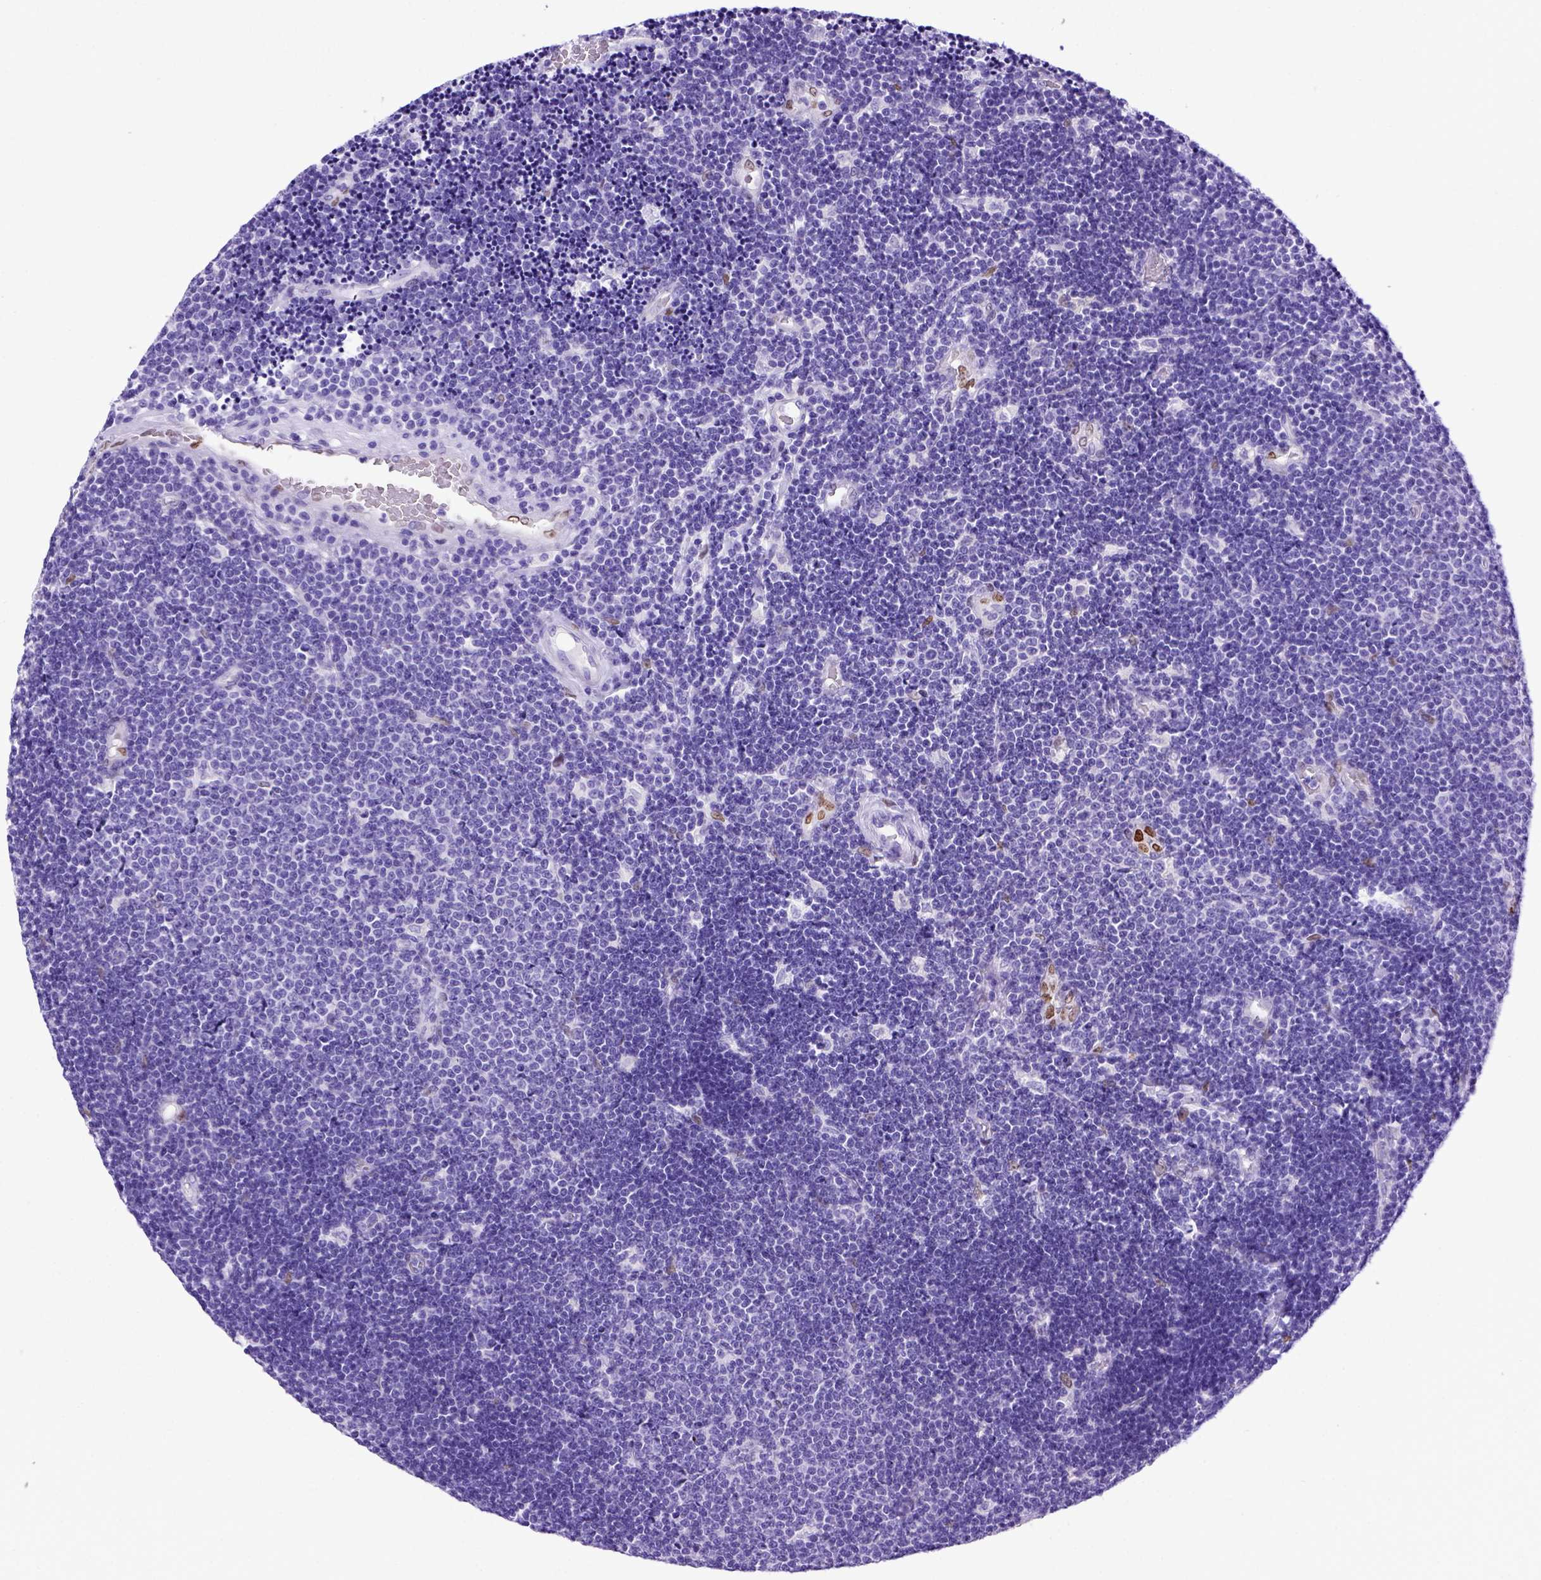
{"staining": {"intensity": "negative", "quantity": "none", "location": "none"}, "tissue": "lymphoma", "cell_type": "Tumor cells", "image_type": "cancer", "snomed": [{"axis": "morphology", "description": "Malignant lymphoma, non-Hodgkin's type, Low grade"}, {"axis": "topography", "description": "Brain"}], "caption": "This is a micrograph of immunohistochemistry staining of lymphoma, which shows no positivity in tumor cells.", "gene": "MEOX2", "patient": {"sex": "female", "age": 66}}